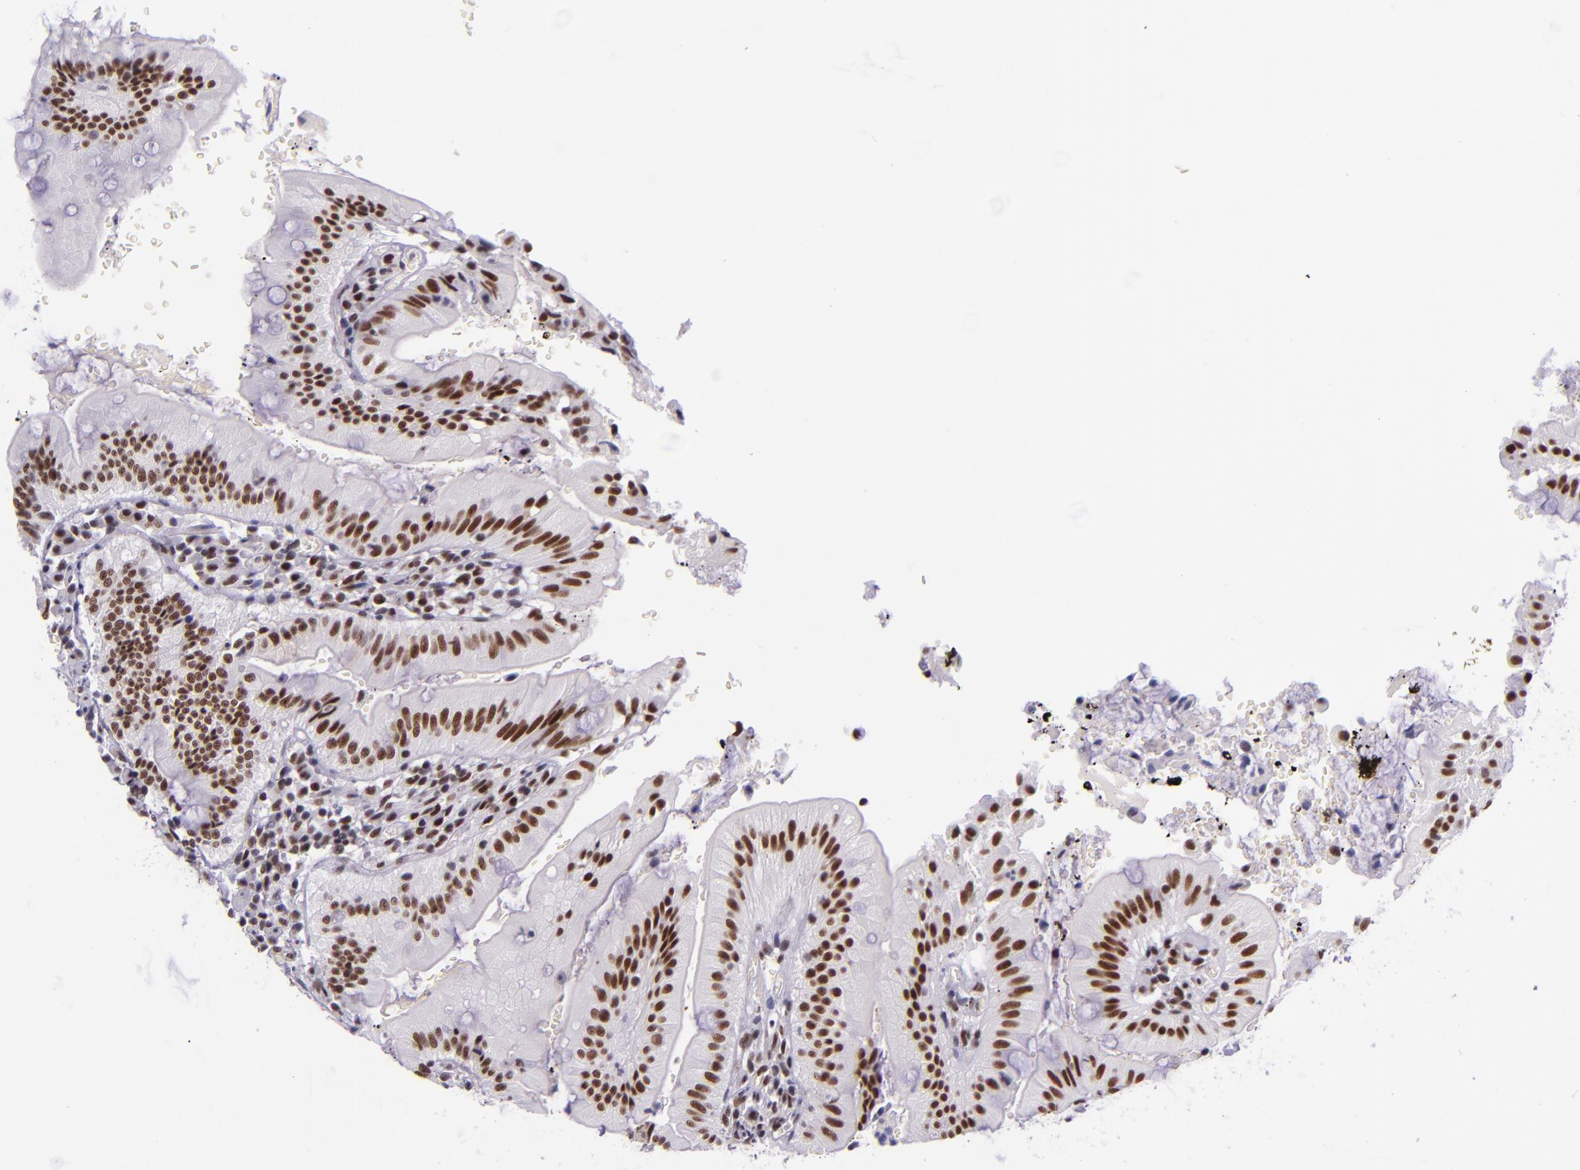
{"staining": {"intensity": "strong", "quantity": ">75%", "location": "nuclear"}, "tissue": "small intestine", "cell_type": "Glandular cells", "image_type": "normal", "snomed": [{"axis": "morphology", "description": "Normal tissue, NOS"}, {"axis": "topography", "description": "Small intestine"}], "caption": "IHC of unremarkable small intestine reveals high levels of strong nuclear positivity in approximately >75% of glandular cells.", "gene": "GPKOW", "patient": {"sex": "male", "age": 71}}